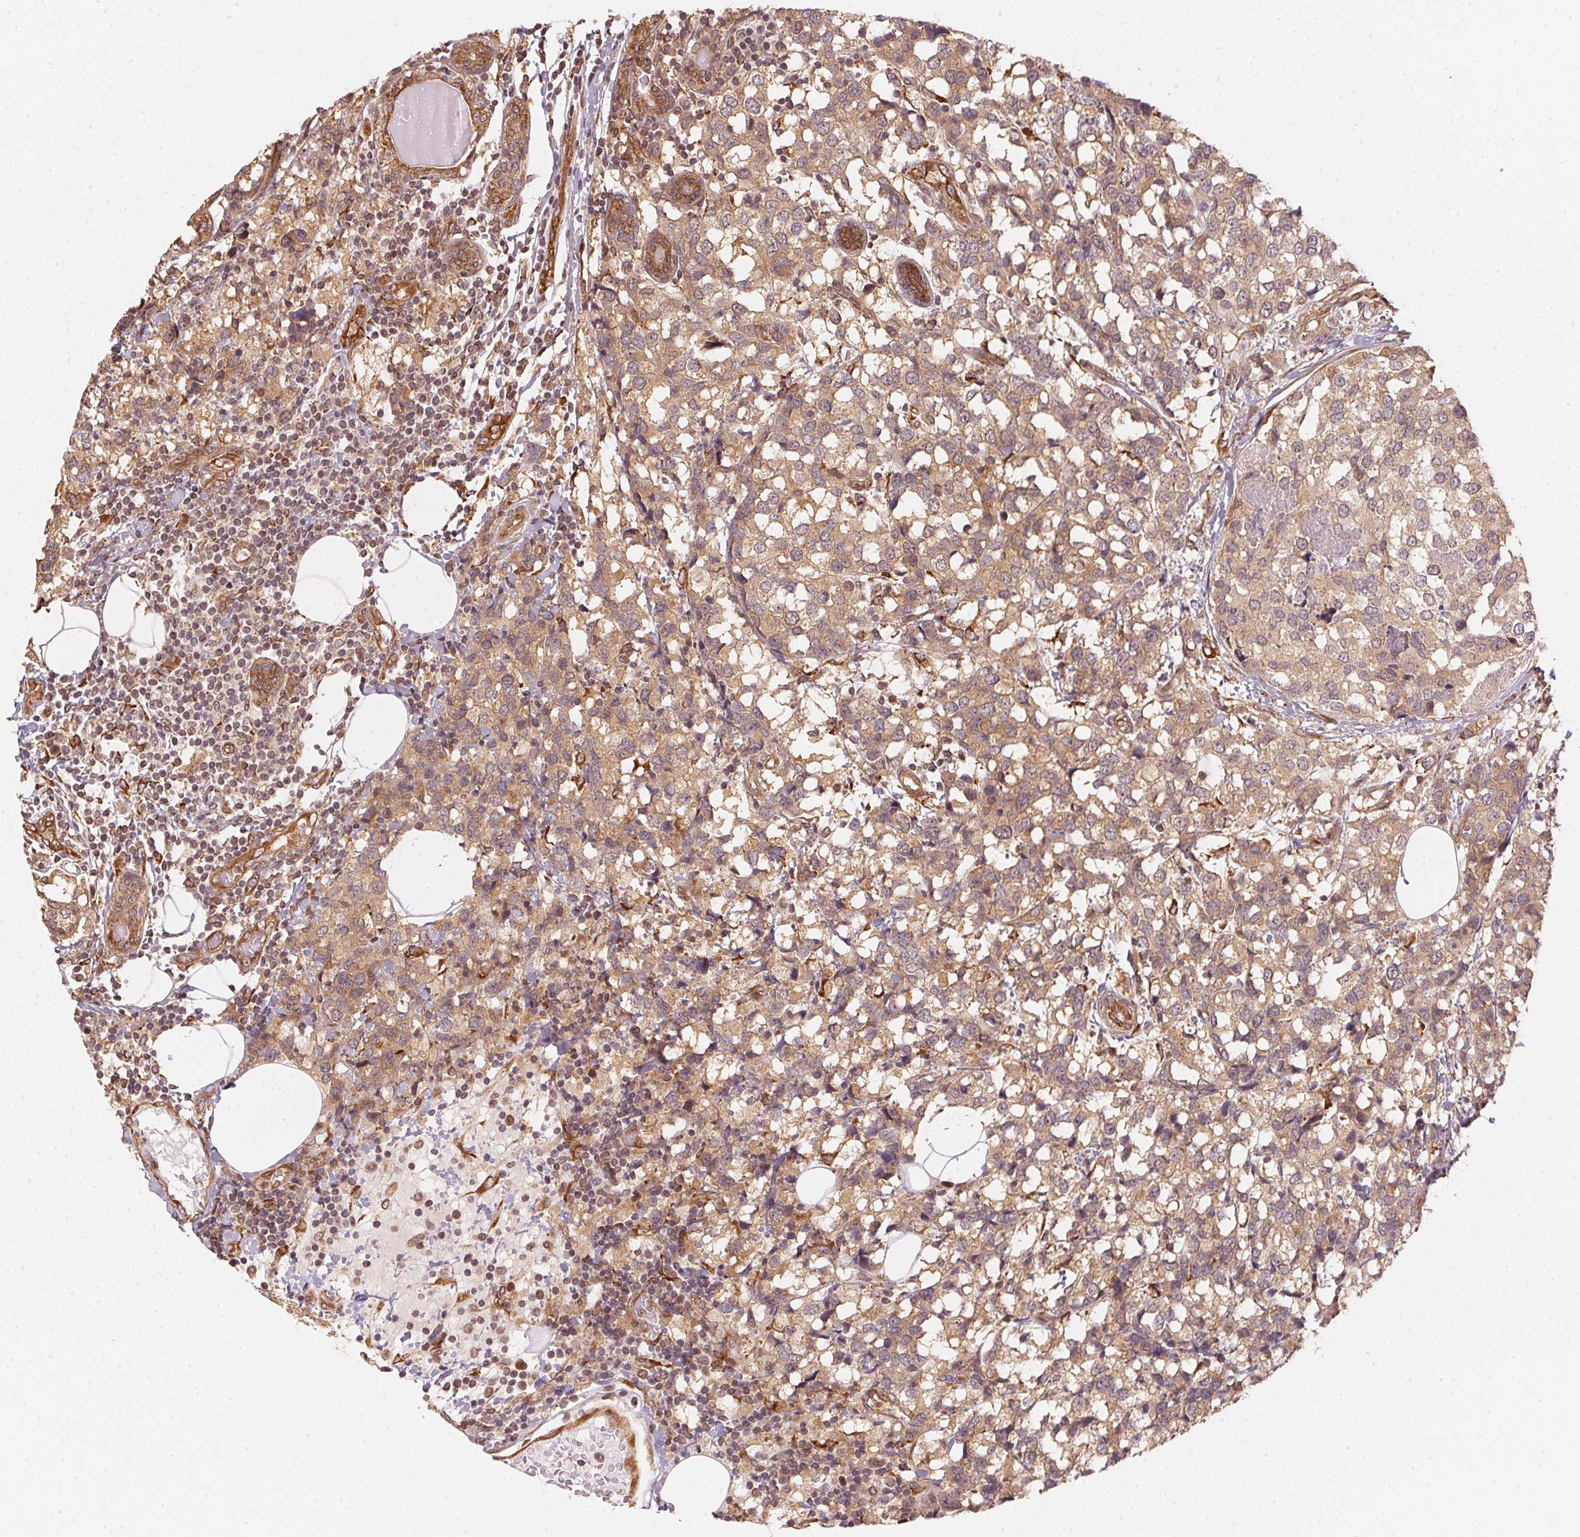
{"staining": {"intensity": "moderate", "quantity": ">75%", "location": "cytoplasmic/membranous"}, "tissue": "breast cancer", "cell_type": "Tumor cells", "image_type": "cancer", "snomed": [{"axis": "morphology", "description": "Lobular carcinoma"}, {"axis": "topography", "description": "Breast"}], "caption": "DAB (3,3'-diaminobenzidine) immunohistochemical staining of breast cancer displays moderate cytoplasmic/membranous protein positivity in about >75% of tumor cells.", "gene": "STRN4", "patient": {"sex": "female", "age": 59}}